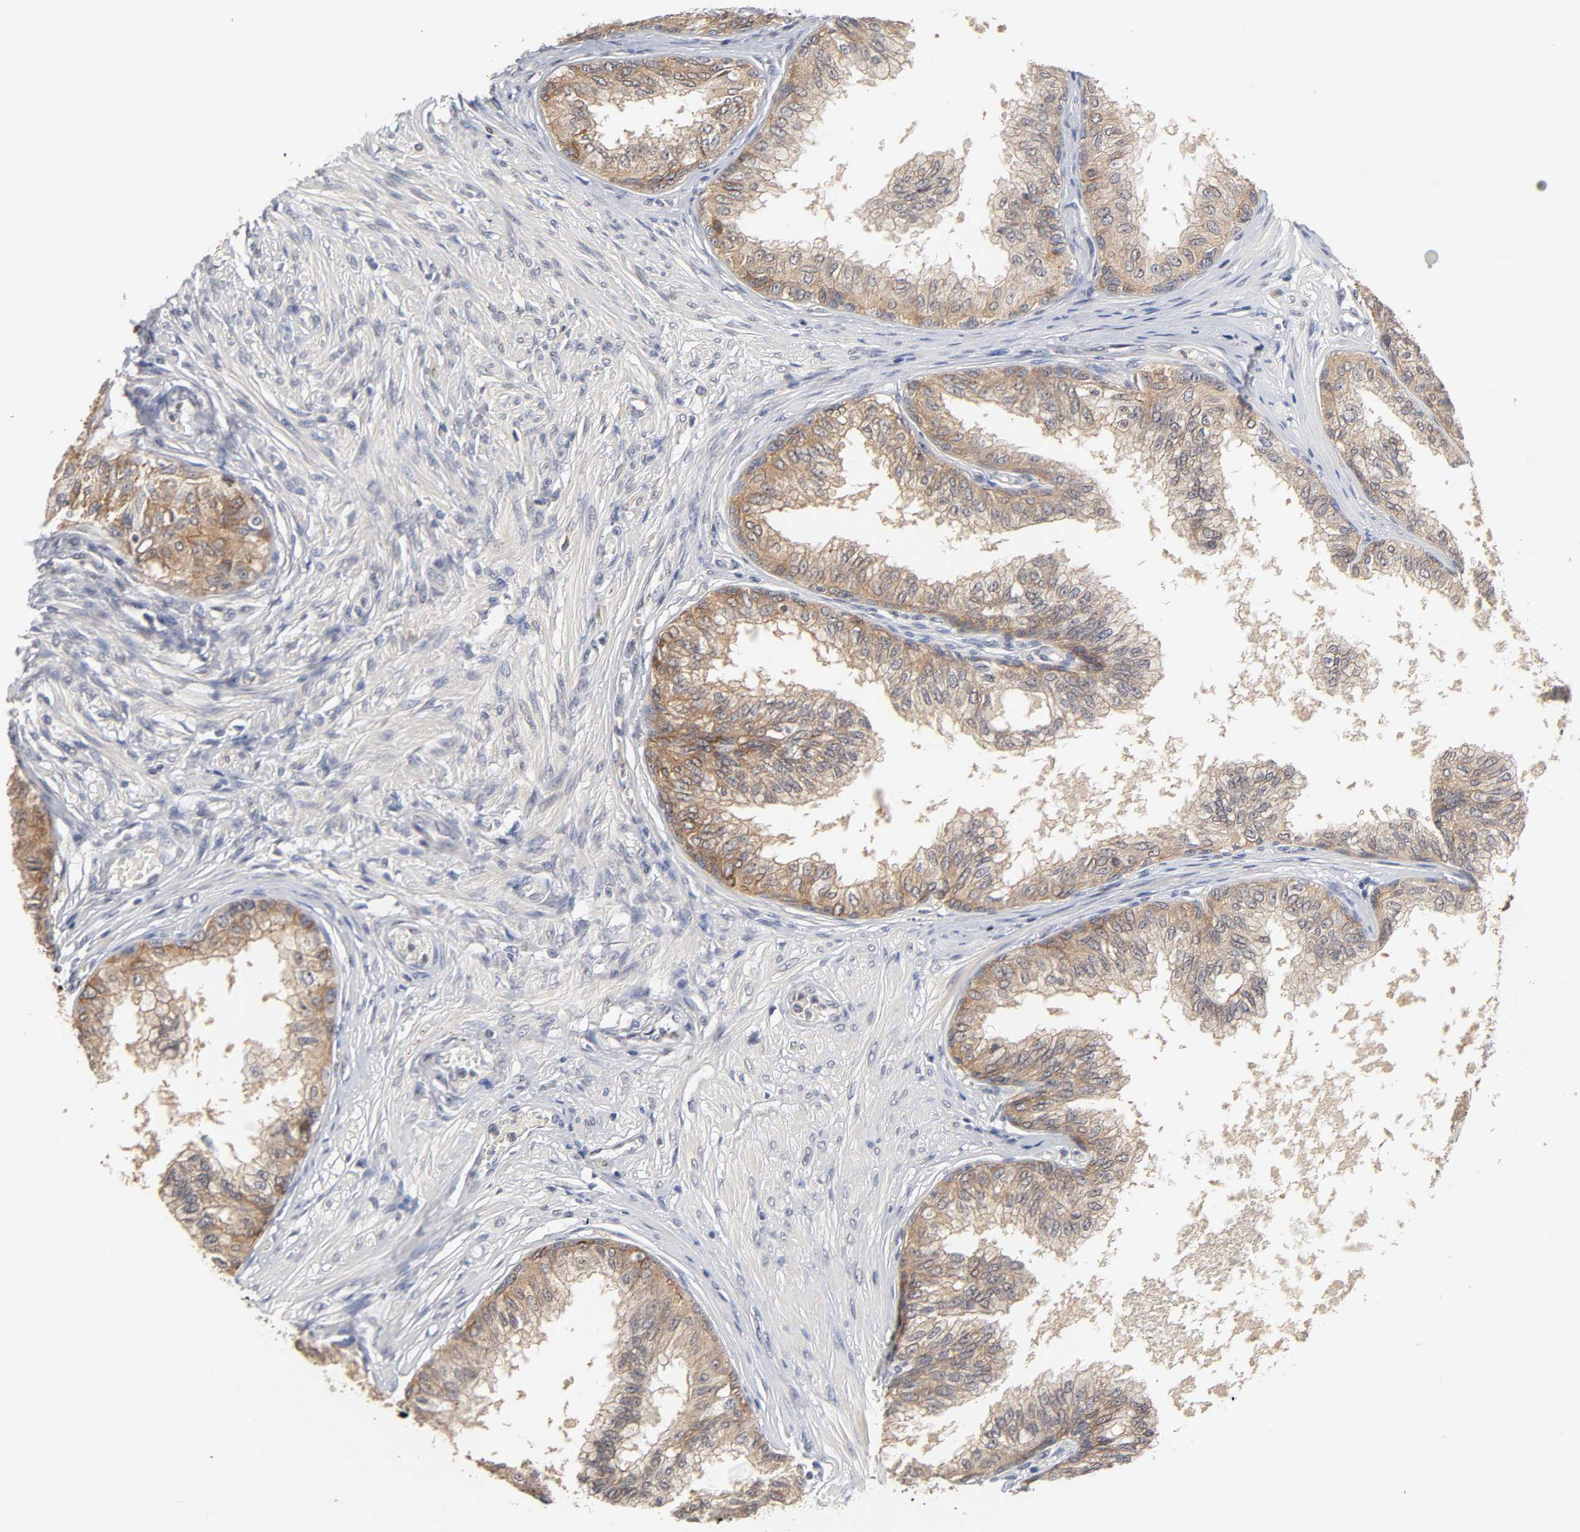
{"staining": {"intensity": "moderate", "quantity": ">75%", "location": "cytoplasmic/membranous"}, "tissue": "prostate", "cell_type": "Glandular cells", "image_type": "normal", "snomed": [{"axis": "morphology", "description": "Normal tissue, NOS"}, {"axis": "topography", "description": "Prostate"}, {"axis": "topography", "description": "Seminal veicle"}], "caption": "DAB immunohistochemical staining of normal prostate shows moderate cytoplasmic/membranous protein expression in approximately >75% of glandular cells.", "gene": "CXADR", "patient": {"sex": "male", "age": 60}}